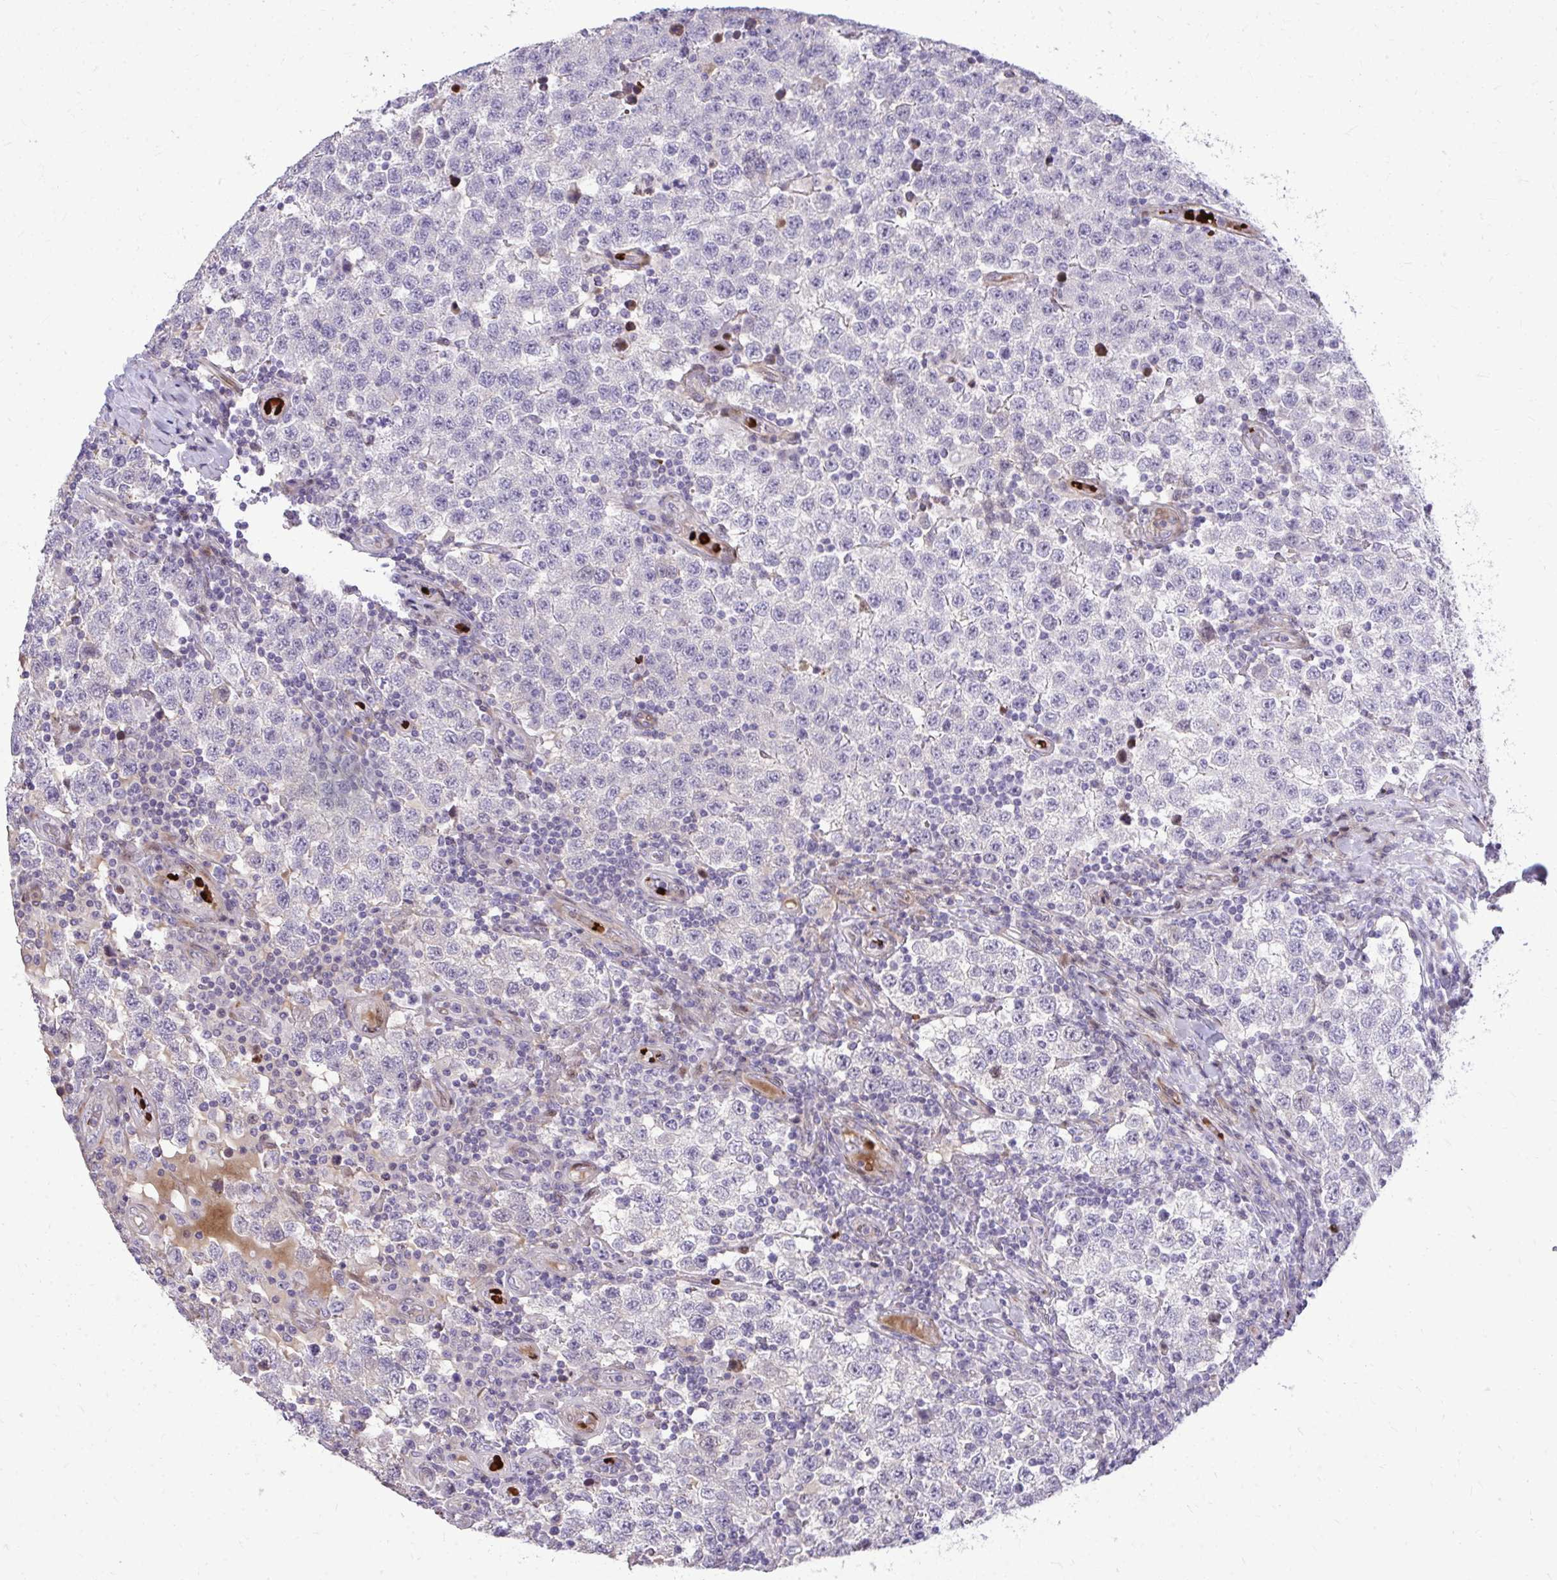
{"staining": {"intensity": "negative", "quantity": "none", "location": "none"}, "tissue": "testis cancer", "cell_type": "Tumor cells", "image_type": "cancer", "snomed": [{"axis": "morphology", "description": "Seminoma, NOS"}, {"axis": "topography", "description": "Testis"}], "caption": "IHC histopathology image of human testis seminoma stained for a protein (brown), which demonstrates no positivity in tumor cells. Nuclei are stained in blue.", "gene": "DLX4", "patient": {"sex": "male", "age": 34}}